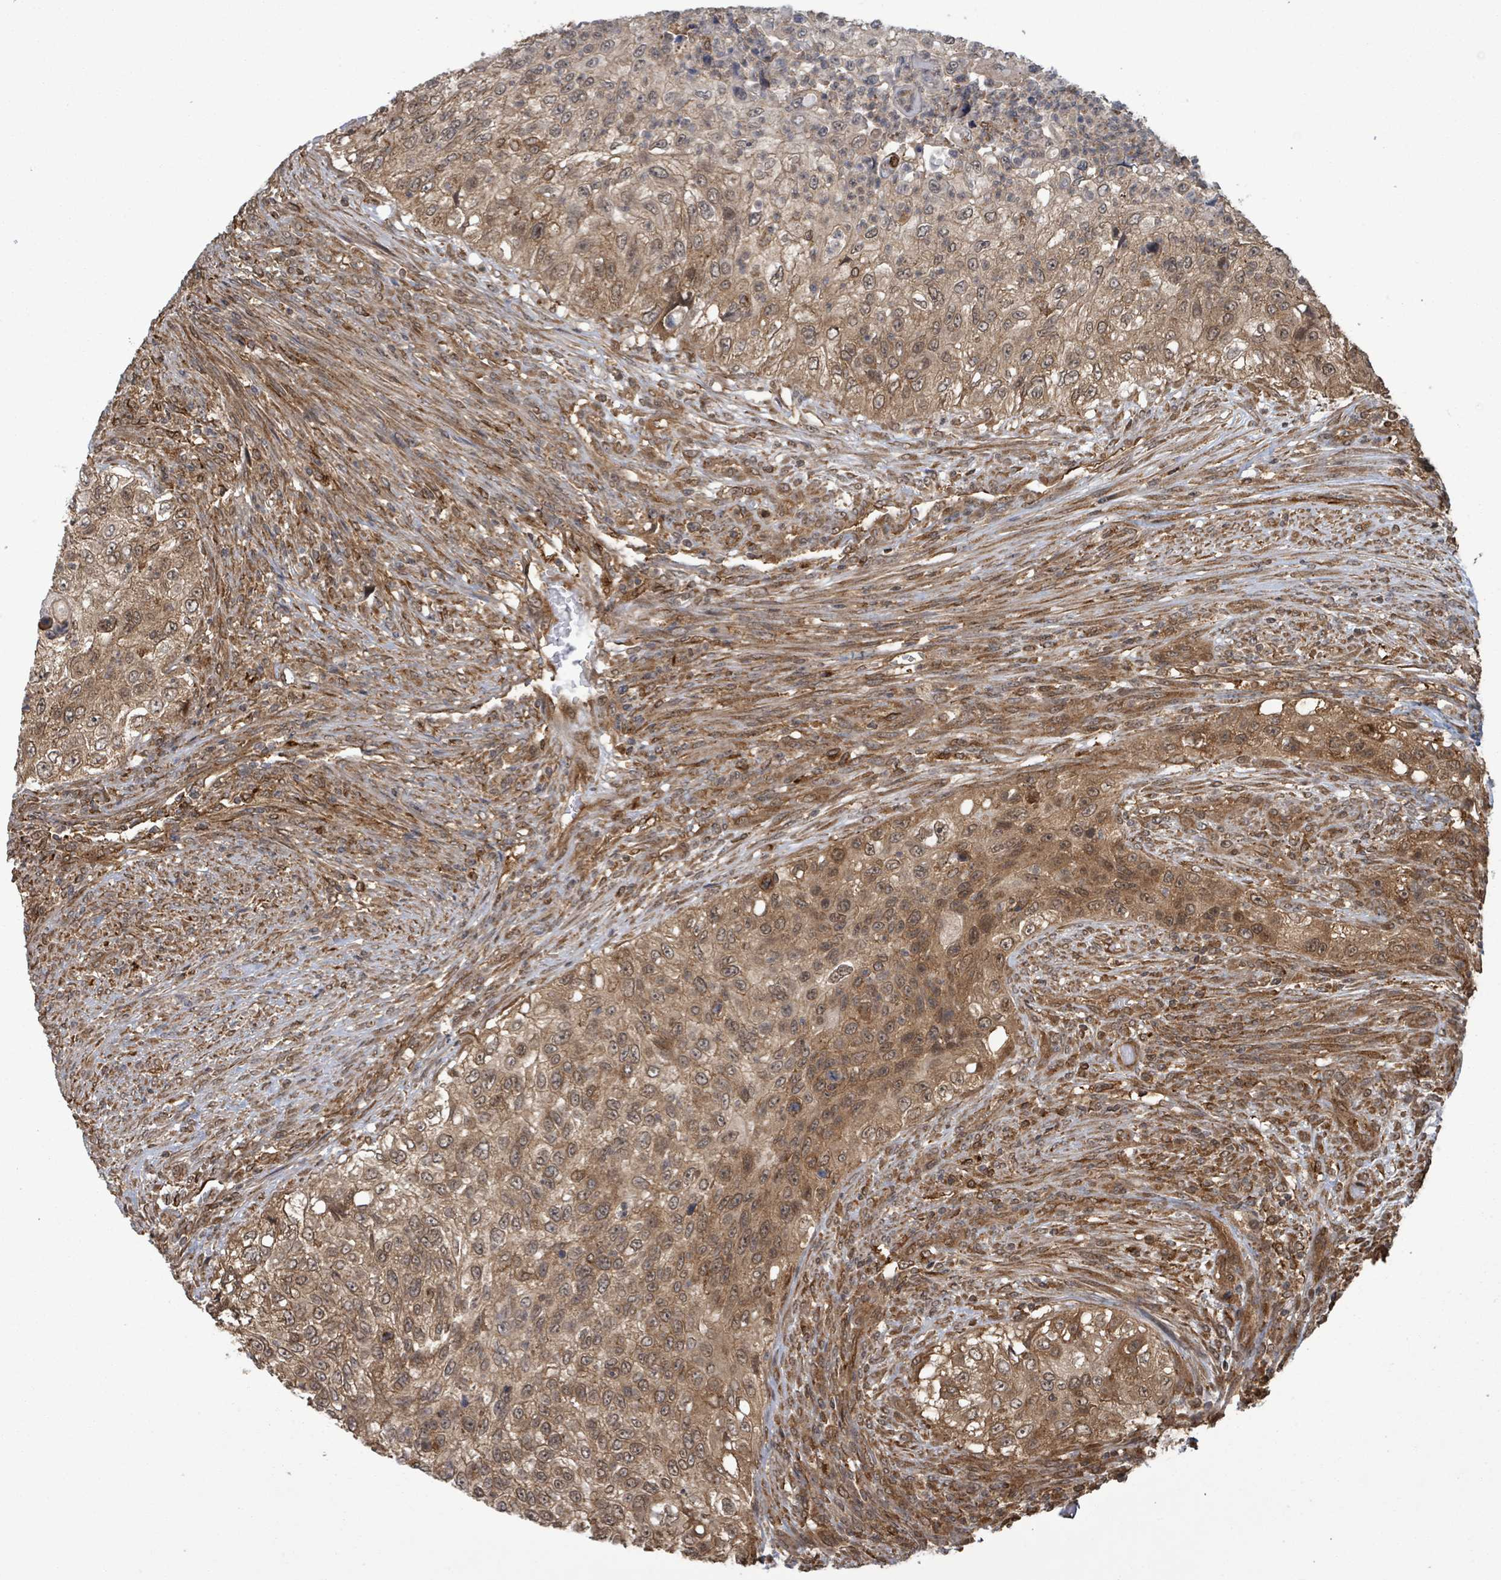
{"staining": {"intensity": "moderate", "quantity": "25%-75%", "location": "cytoplasmic/membranous,nuclear"}, "tissue": "urothelial cancer", "cell_type": "Tumor cells", "image_type": "cancer", "snomed": [{"axis": "morphology", "description": "Urothelial carcinoma, High grade"}, {"axis": "topography", "description": "Urinary bladder"}], "caption": "High-grade urothelial carcinoma stained with DAB (3,3'-diaminobenzidine) IHC displays medium levels of moderate cytoplasmic/membranous and nuclear positivity in about 25%-75% of tumor cells.", "gene": "KLC1", "patient": {"sex": "female", "age": 60}}